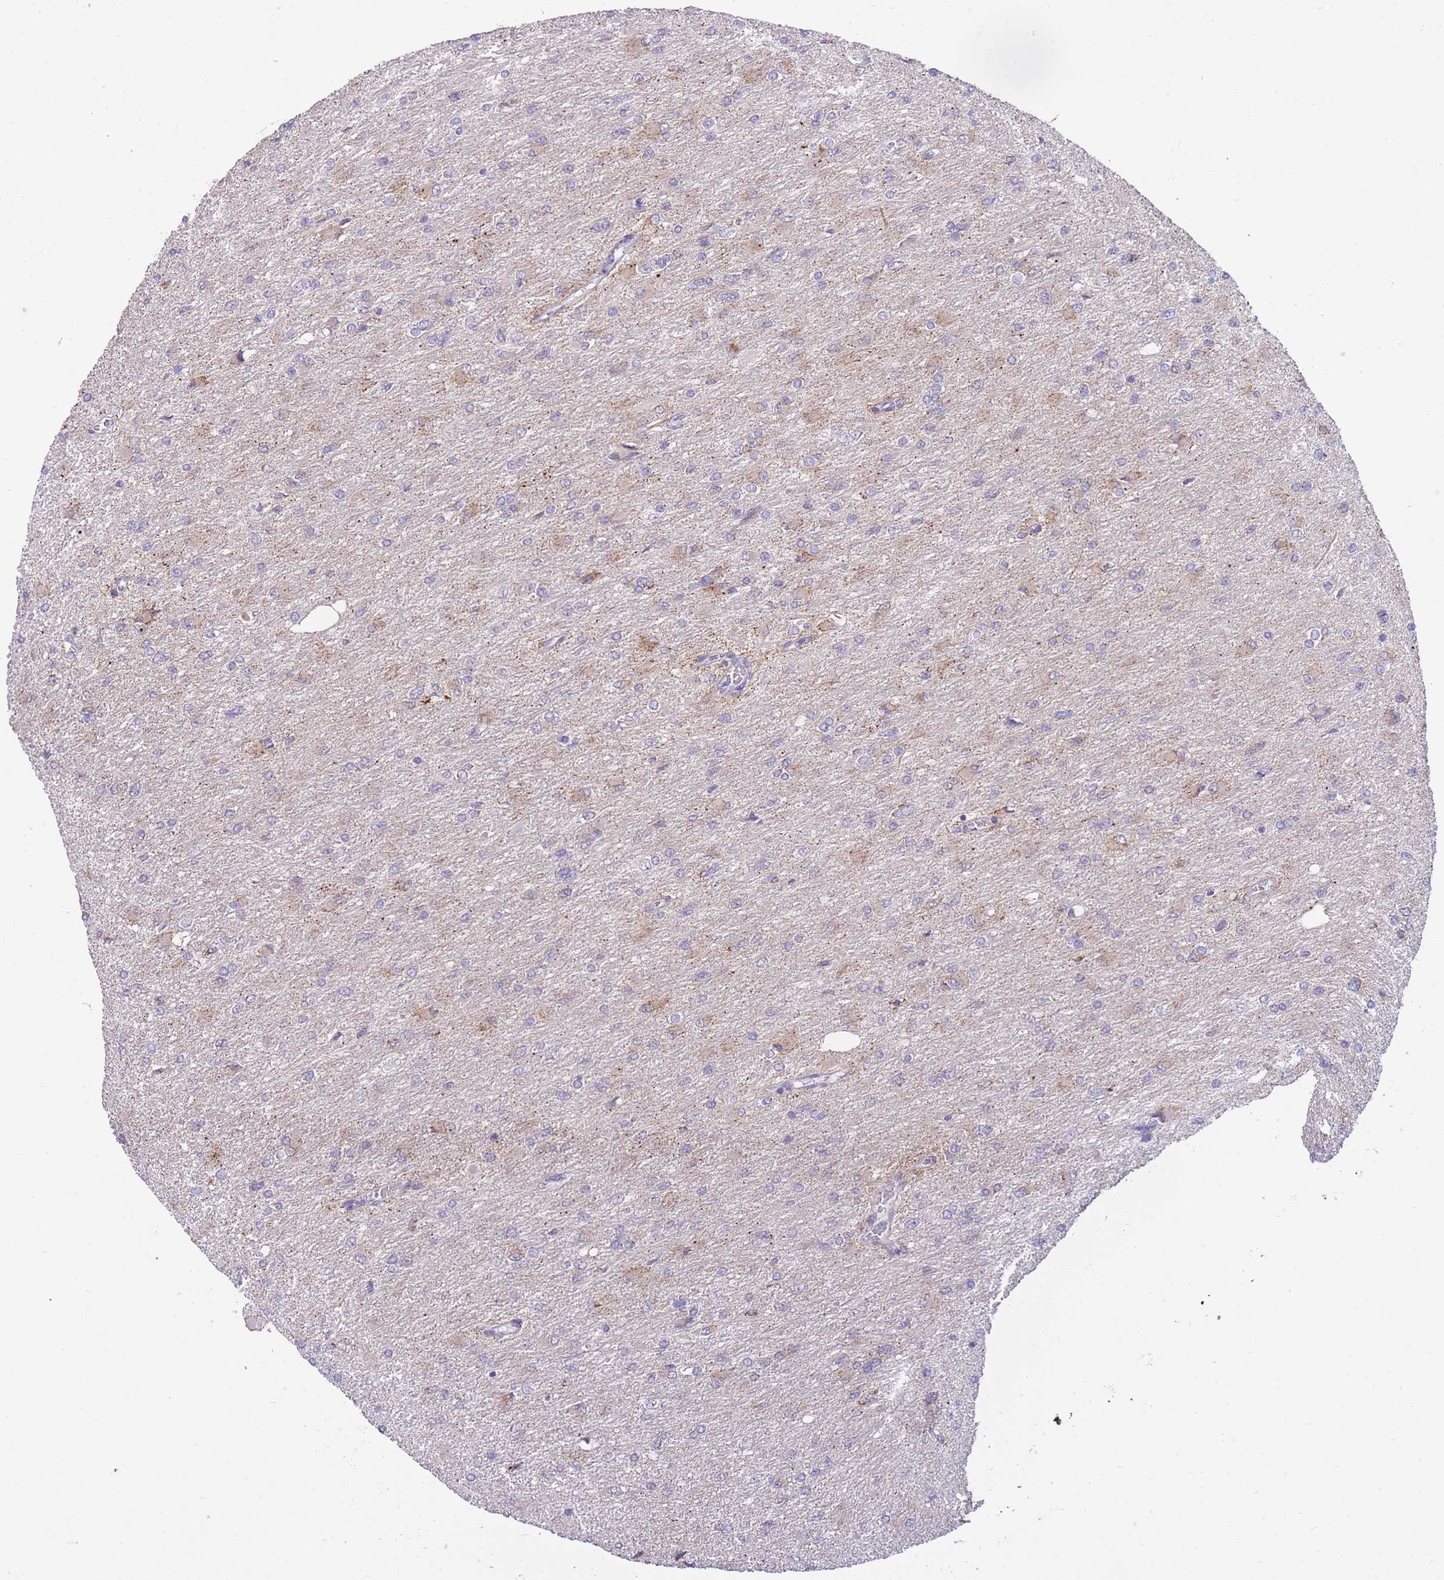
{"staining": {"intensity": "negative", "quantity": "none", "location": "none"}, "tissue": "glioma", "cell_type": "Tumor cells", "image_type": "cancer", "snomed": [{"axis": "morphology", "description": "Glioma, malignant, High grade"}, {"axis": "topography", "description": "Cerebral cortex"}], "caption": "Malignant glioma (high-grade) was stained to show a protein in brown. There is no significant staining in tumor cells.", "gene": "MCIDAS", "patient": {"sex": "female", "age": 36}}